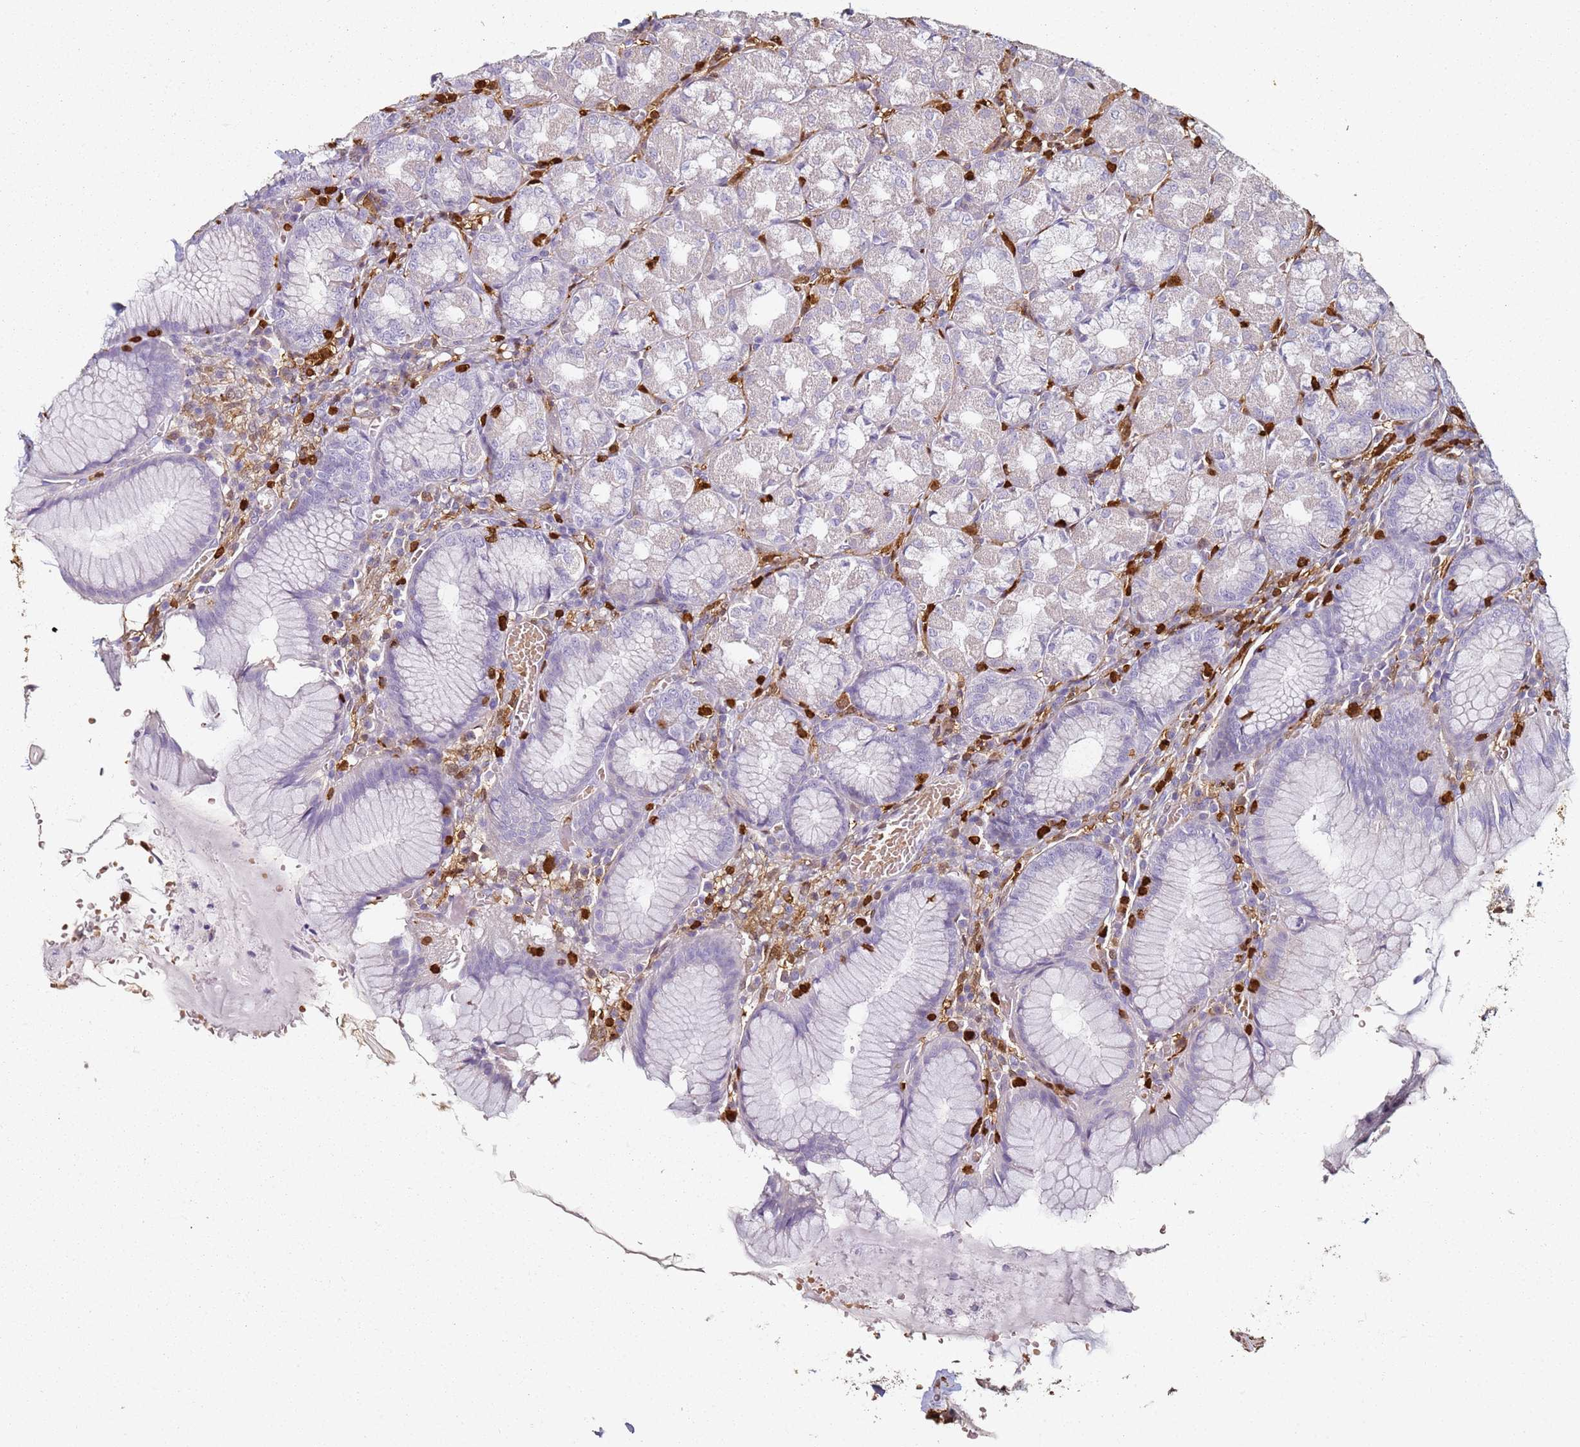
{"staining": {"intensity": "negative", "quantity": "none", "location": "none"}, "tissue": "stomach", "cell_type": "Glandular cells", "image_type": "normal", "snomed": [{"axis": "morphology", "description": "Normal tissue, NOS"}, {"axis": "topography", "description": "Stomach"}], "caption": "Immunohistochemical staining of unremarkable stomach displays no significant staining in glandular cells.", "gene": "S100A4", "patient": {"sex": "male", "age": 55}}